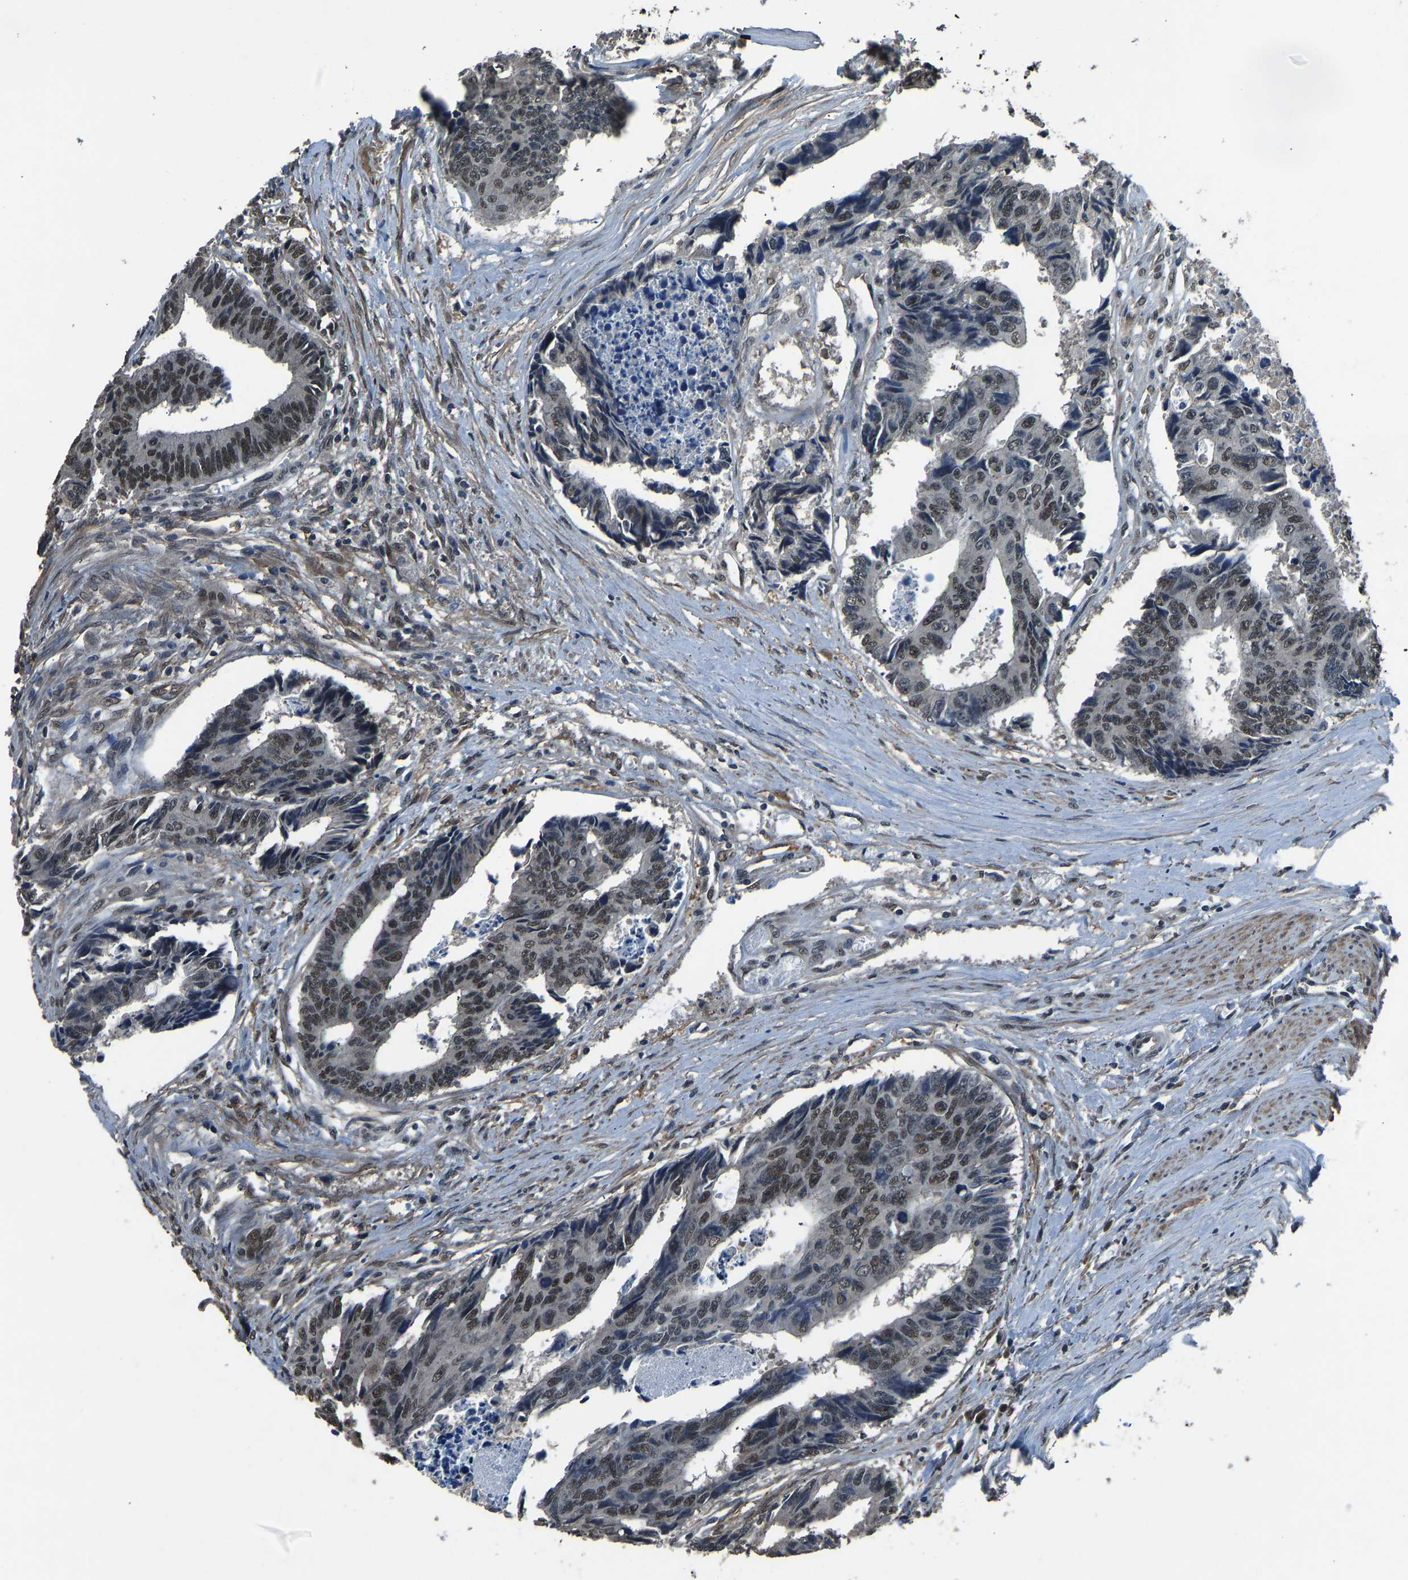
{"staining": {"intensity": "moderate", "quantity": ">75%", "location": "nuclear"}, "tissue": "colorectal cancer", "cell_type": "Tumor cells", "image_type": "cancer", "snomed": [{"axis": "morphology", "description": "Adenocarcinoma, NOS"}, {"axis": "topography", "description": "Rectum"}], "caption": "Immunohistochemical staining of colorectal adenocarcinoma reveals medium levels of moderate nuclear protein expression in about >75% of tumor cells.", "gene": "TOX4", "patient": {"sex": "male", "age": 84}}